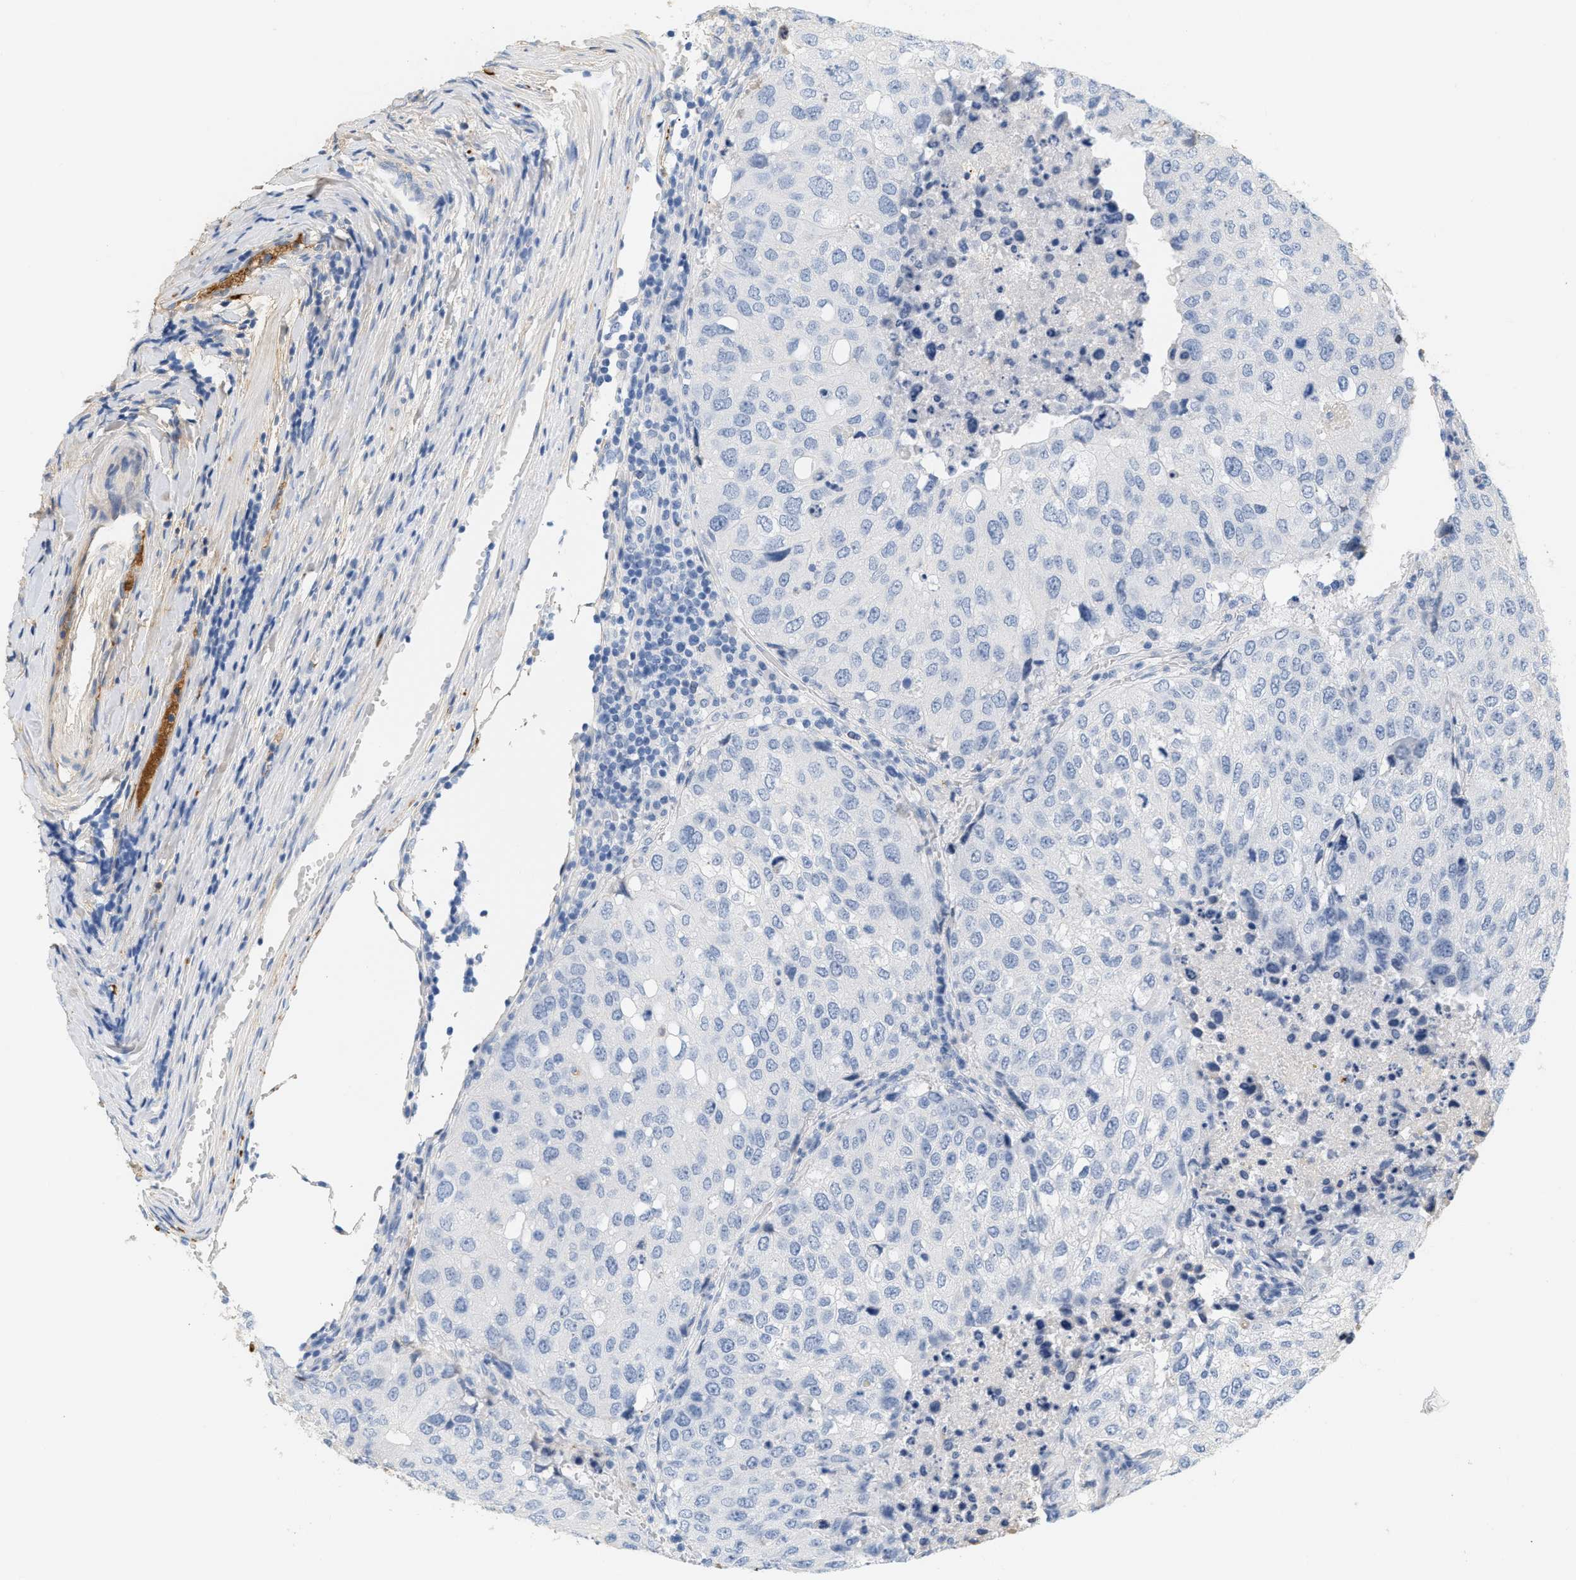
{"staining": {"intensity": "negative", "quantity": "none", "location": "none"}, "tissue": "urothelial cancer", "cell_type": "Tumor cells", "image_type": "cancer", "snomed": [{"axis": "morphology", "description": "Urothelial carcinoma, High grade"}, {"axis": "topography", "description": "Lymph node"}, {"axis": "topography", "description": "Urinary bladder"}], "caption": "The image reveals no significant staining in tumor cells of high-grade urothelial carcinoma.", "gene": "CFH", "patient": {"sex": "male", "age": 51}}